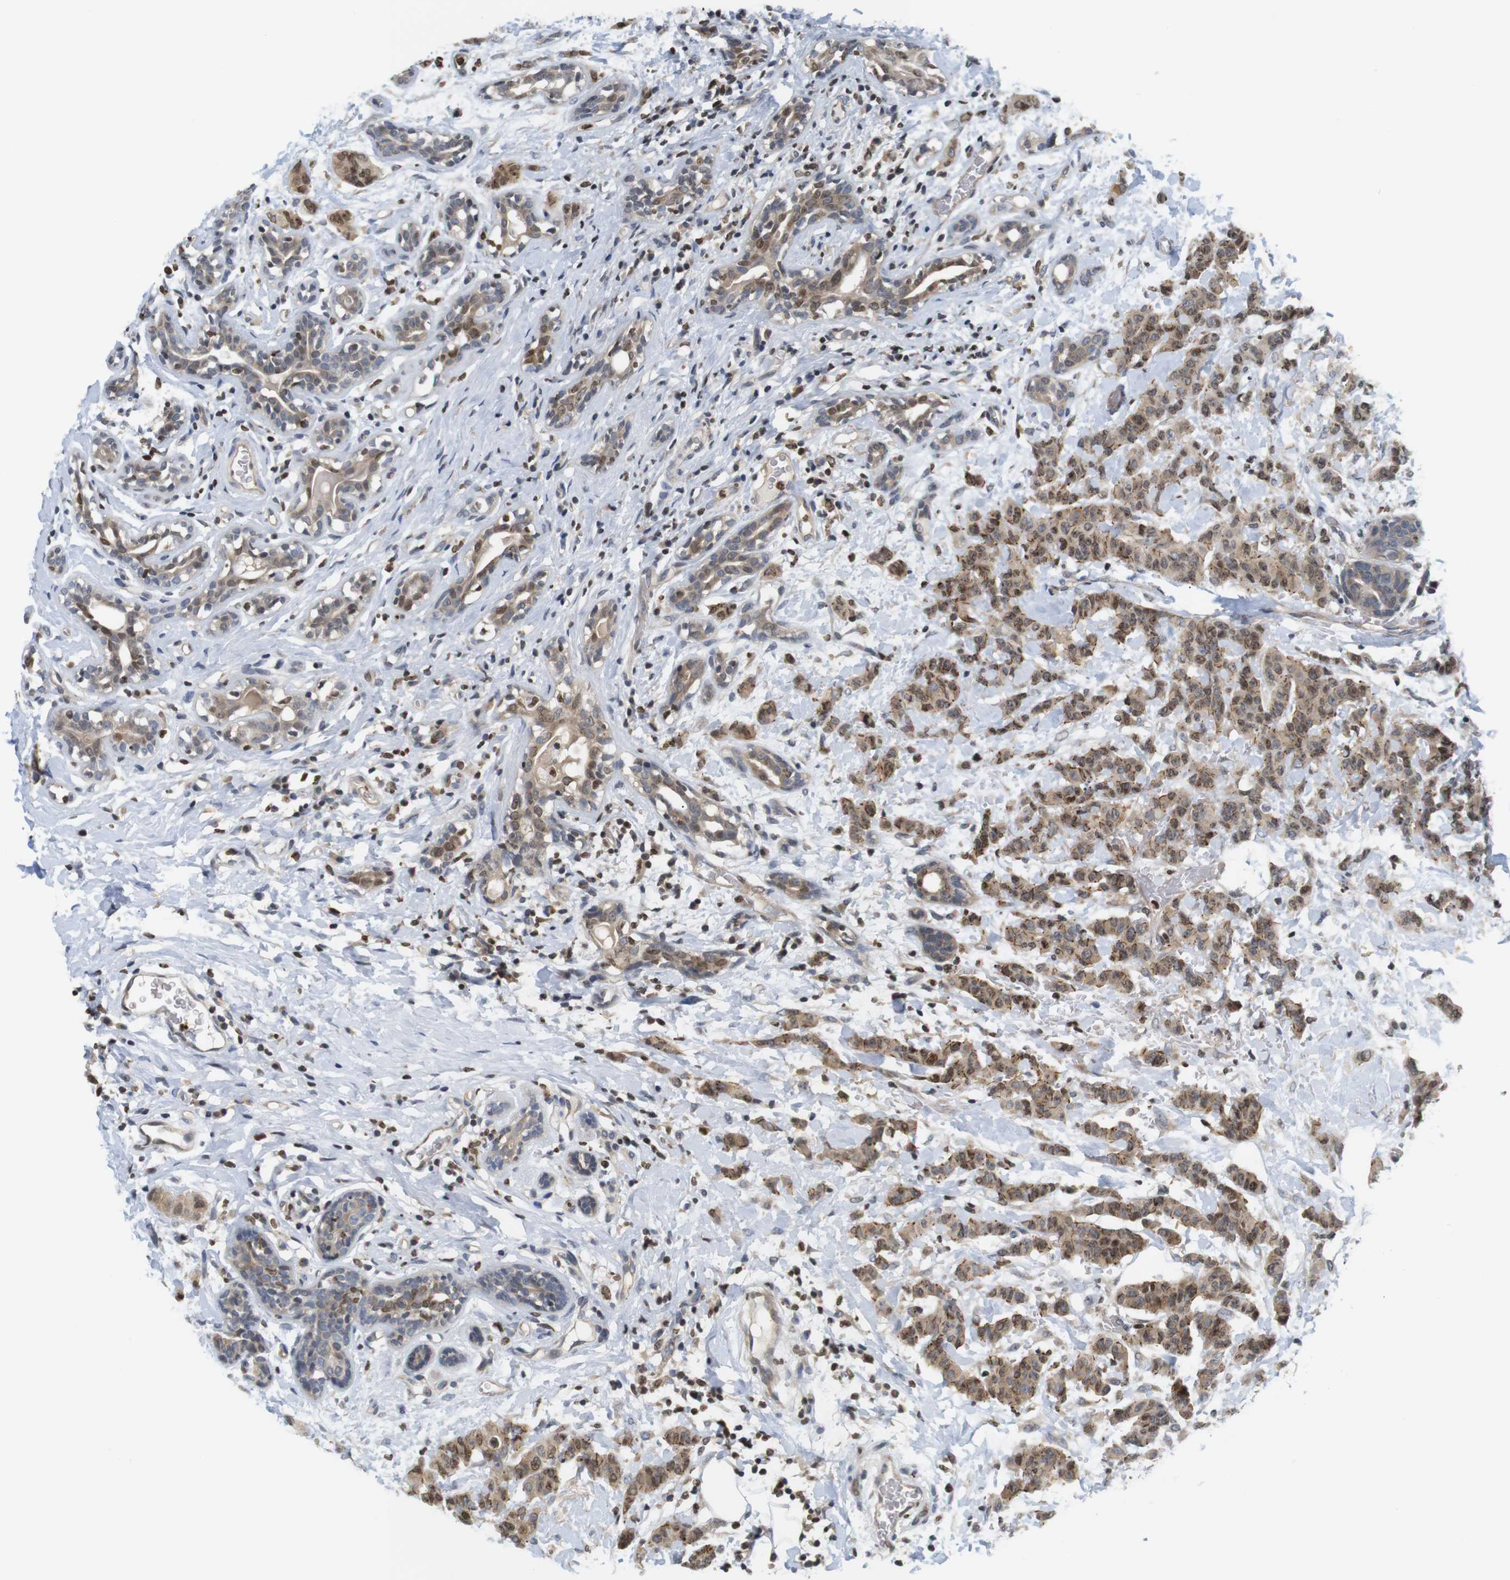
{"staining": {"intensity": "moderate", "quantity": ">75%", "location": "cytoplasmic/membranous"}, "tissue": "breast cancer", "cell_type": "Tumor cells", "image_type": "cancer", "snomed": [{"axis": "morphology", "description": "Normal tissue, NOS"}, {"axis": "morphology", "description": "Duct carcinoma"}, {"axis": "topography", "description": "Breast"}], "caption": "DAB (3,3'-diaminobenzidine) immunohistochemical staining of invasive ductal carcinoma (breast) shows moderate cytoplasmic/membranous protein staining in approximately >75% of tumor cells.", "gene": "MBD1", "patient": {"sex": "female", "age": 40}}